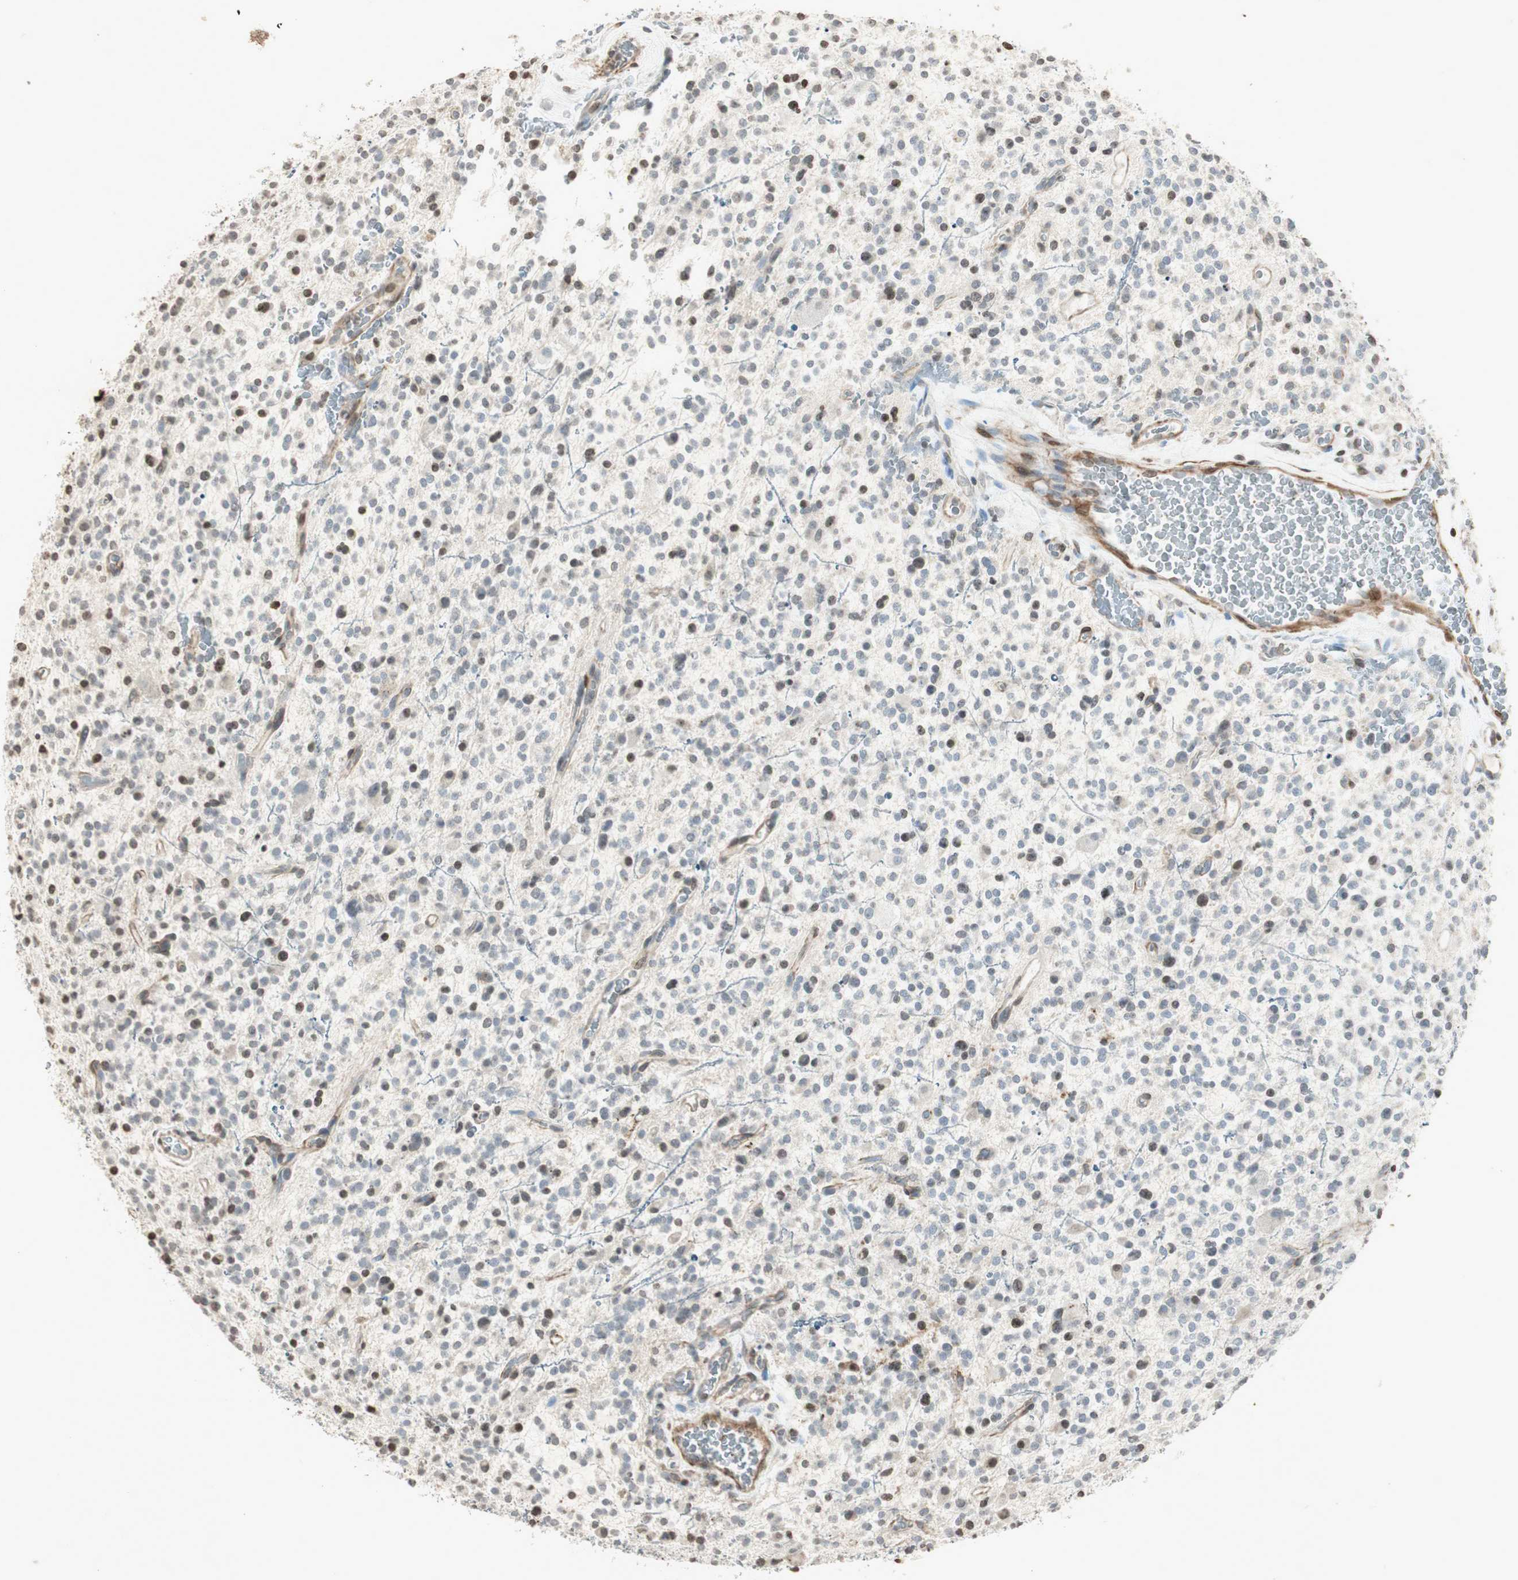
{"staining": {"intensity": "negative", "quantity": "none", "location": "none"}, "tissue": "glioma", "cell_type": "Tumor cells", "image_type": "cancer", "snomed": [{"axis": "morphology", "description": "Glioma, malignant, High grade"}, {"axis": "topography", "description": "Brain"}], "caption": "A high-resolution photomicrograph shows IHC staining of high-grade glioma (malignant), which shows no significant staining in tumor cells. (DAB immunohistochemistry with hematoxylin counter stain).", "gene": "PRKG1", "patient": {"sex": "male", "age": 48}}